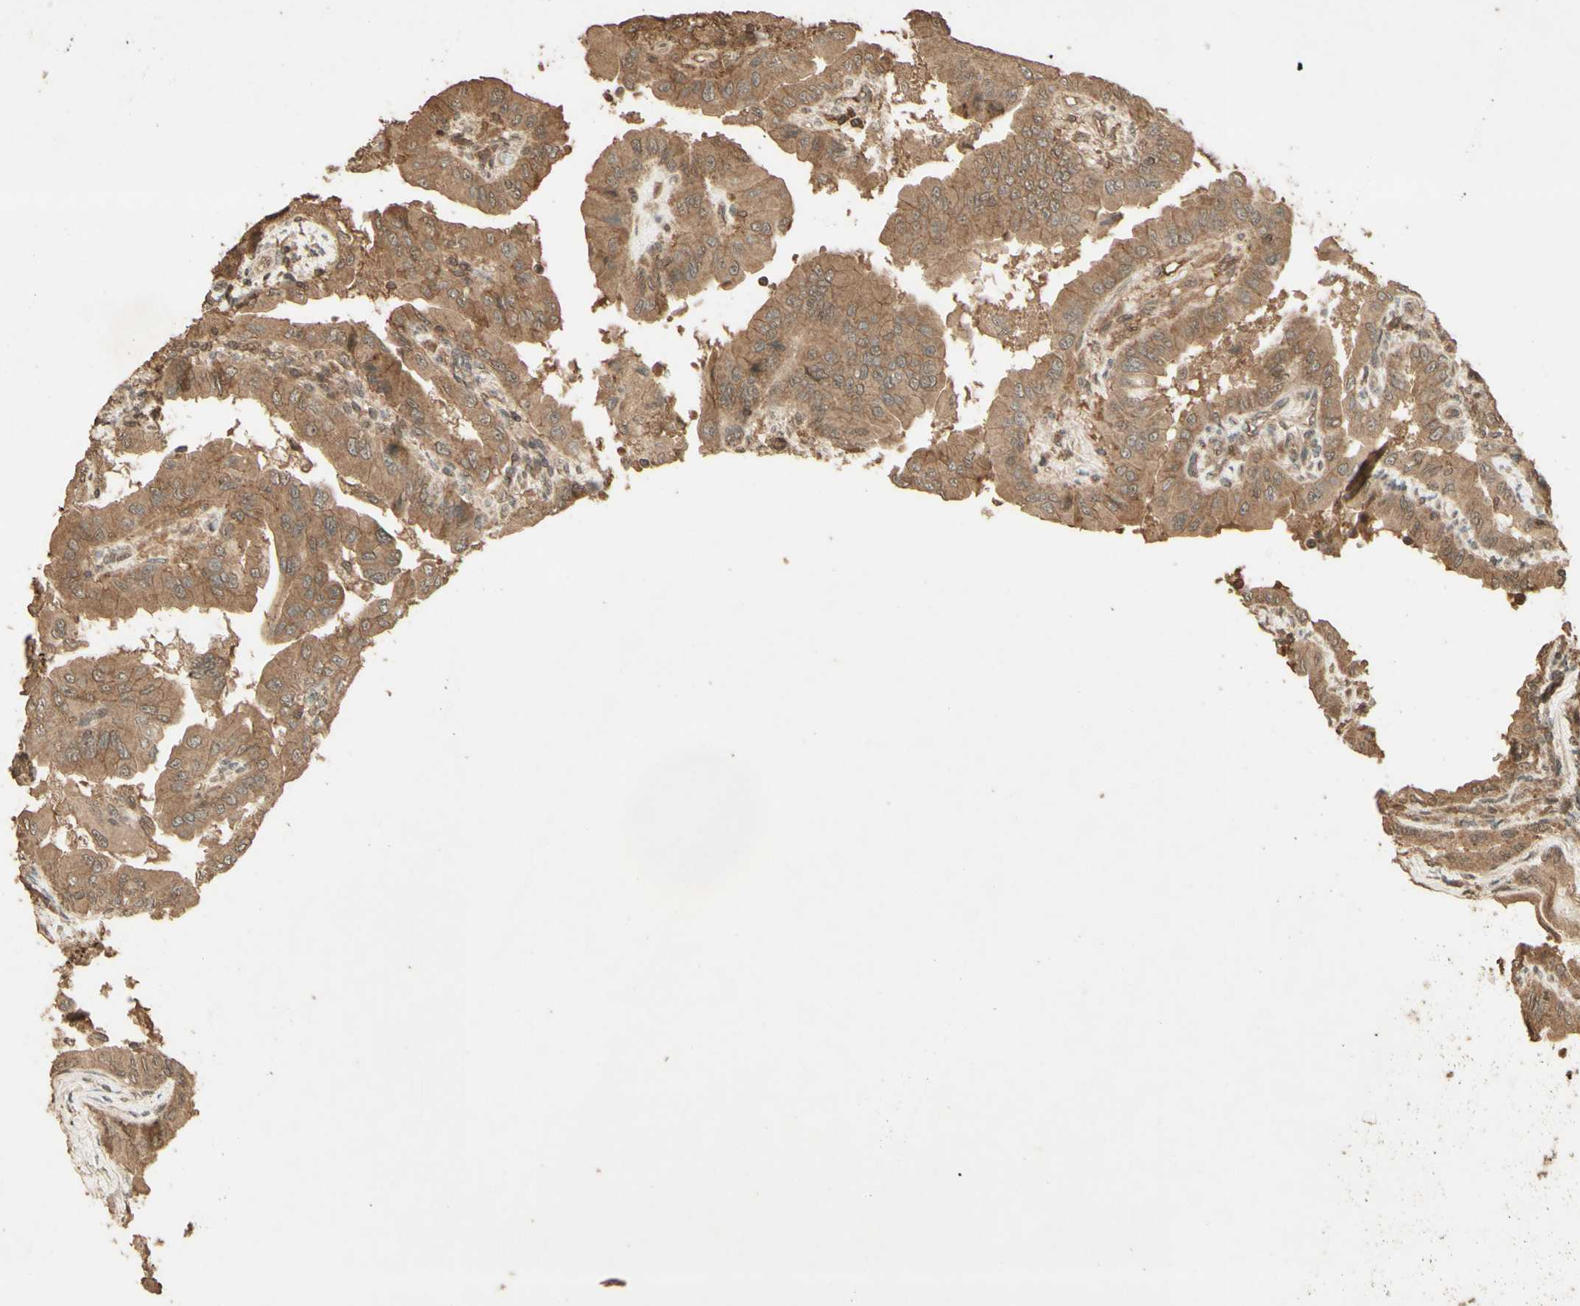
{"staining": {"intensity": "moderate", "quantity": ">75%", "location": "cytoplasmic/membranous"}, "tissue": "thyroid cancer", "cell_type": "Tumor cells", "image_type": "cancer", "snomed": [{"axis": "morphology", "description": "Papillary adenocarcinoma, NOS"}, {"axis": "topography", "description": "Thyroid gland"}], "caption": "A brown stain highlights moderate cytoplasmic/membranous staining of a protein in thyroid papillary adenocarcinoma tumor cells.", "gene": "SMAD9", "patient": {"sex": "male", "age": 33}}